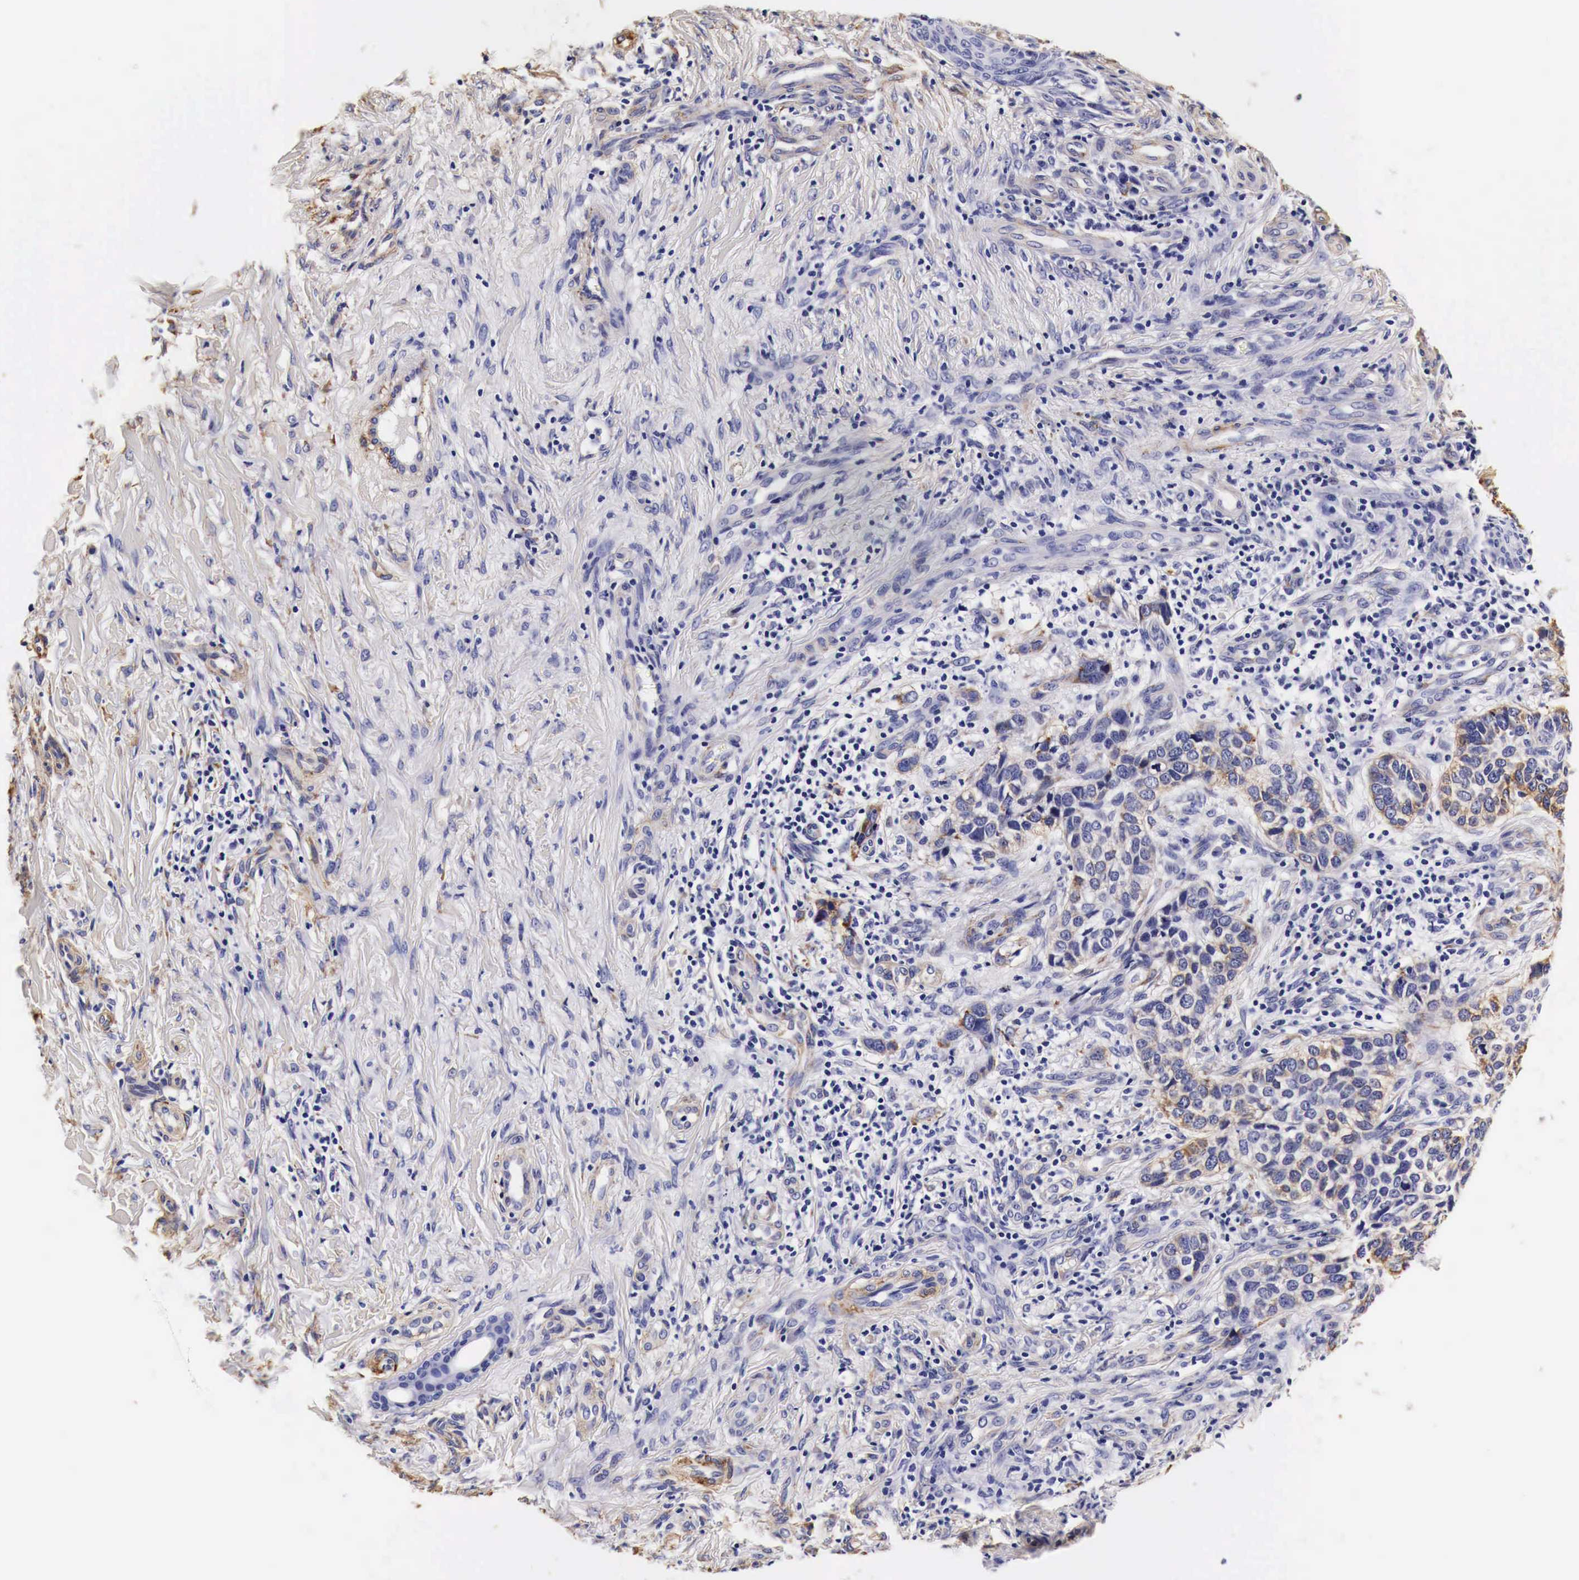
{"staining": {"intensity": "weak", "quantity": "<25%", "location": "cytoplasmic/membranous"}, "tissue": "skin cancer", "cell_type": "Tumor cells", "image_type": "cancer", "snomed": [{"axis": "morphology", "description": "Normal tissue, NOS"}, {"axis": "morphology", "description": "Basal cell carcinoma"}, {"axis": "topography", "description": "Skin"}], "caption": "Immunohistochemistry (IHC) of human skin cancer (basal cell carcinoma) exhibits no expression in tumor cells.", "gene": "LAMB2", "patient": {"sex": "male", "age": 81}}